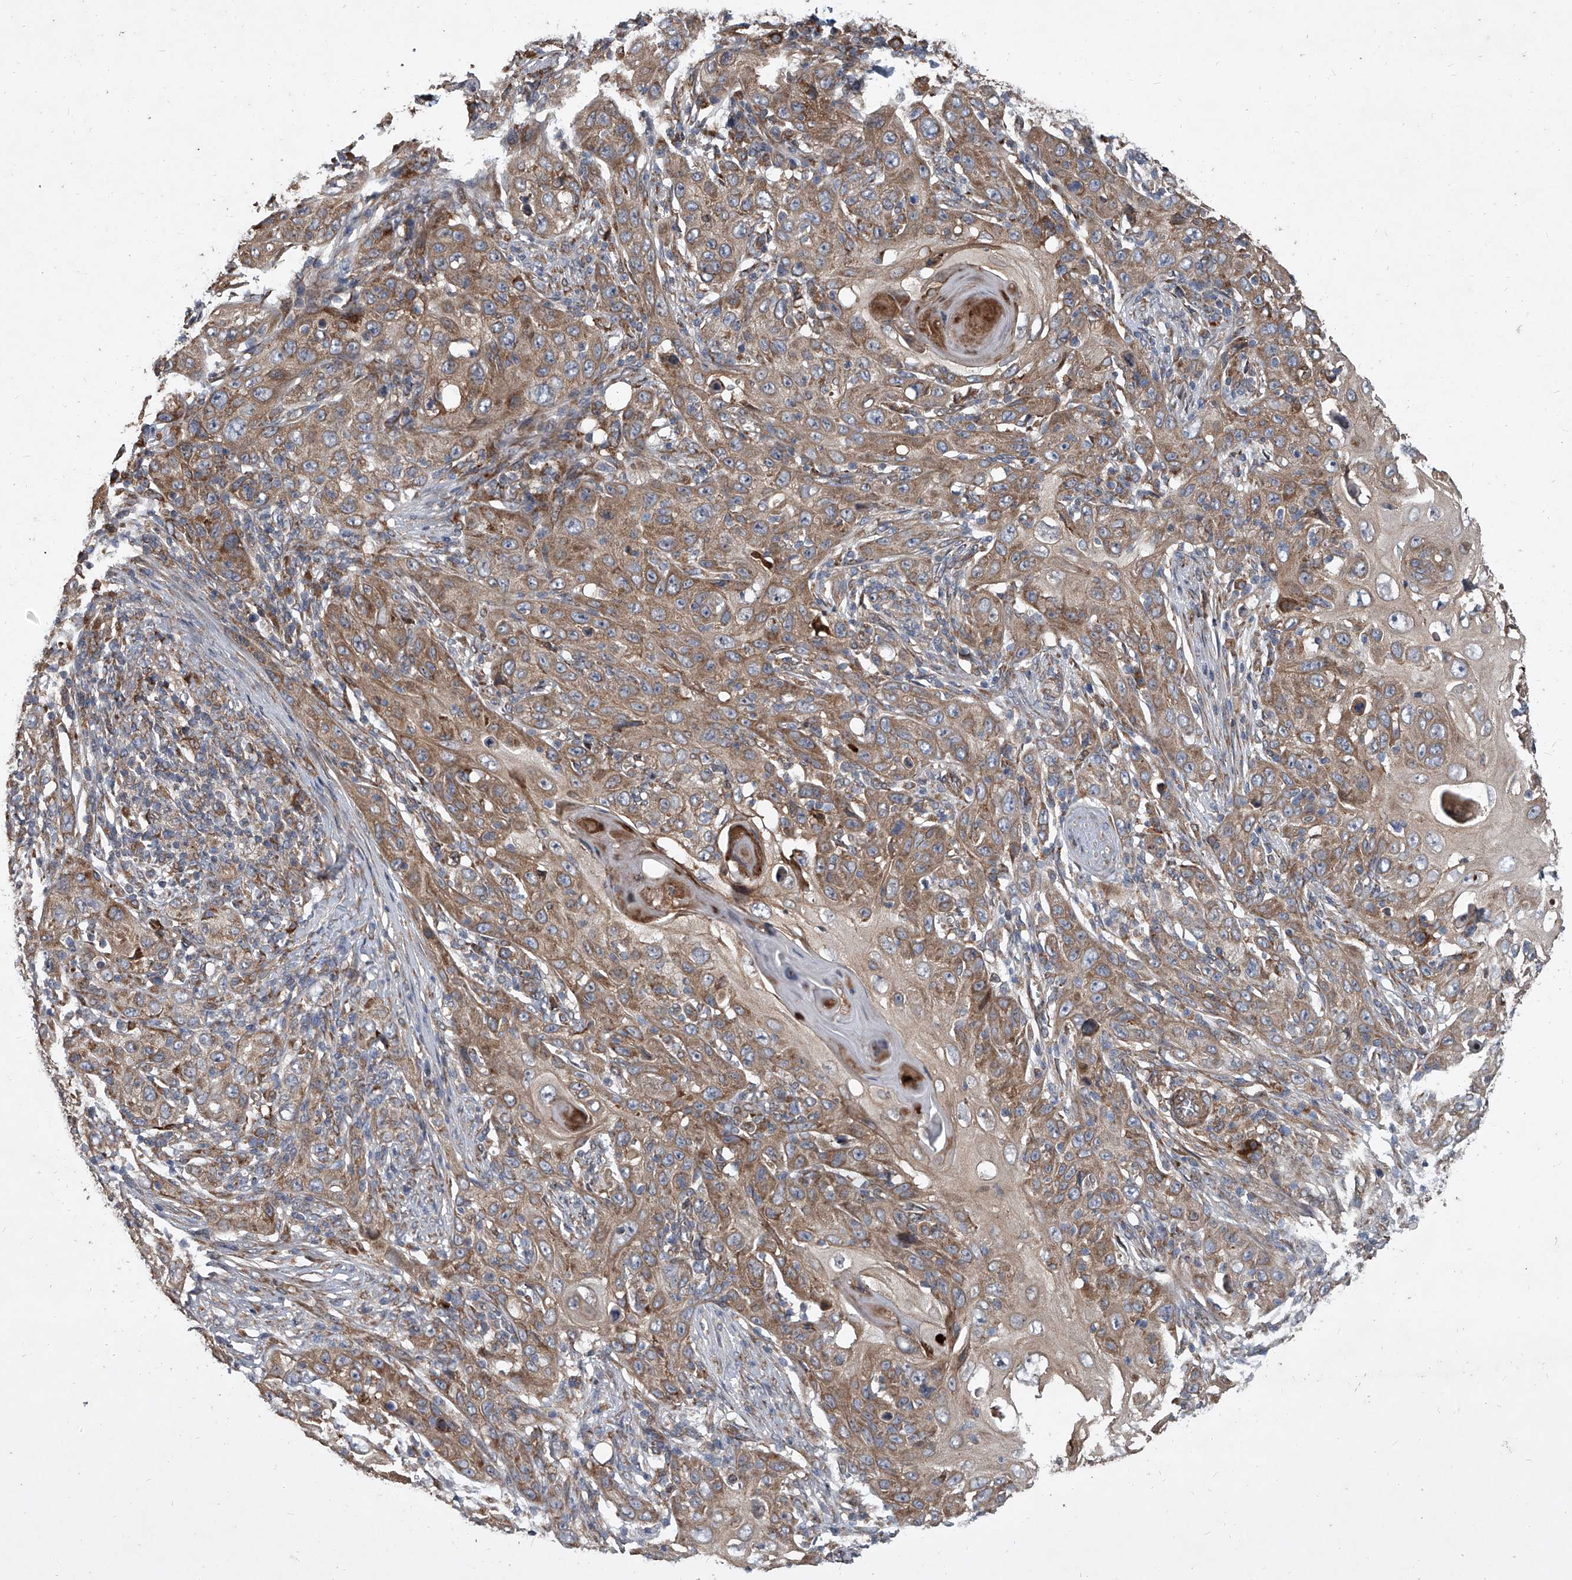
{"staining": {"intensity": "moderate", "quantity": ">75%", "location": "cytoplasmic/membranous"}, "tissue": "skin cancer", "cell_type": "Tumor cells", "image_type": "cancer", "snomed": [{"axis": "morphology", "description": "Squamous cell carcinoma, NOS"}, {"axis": "topography", "description": "Skin"}], "caption": "Protein staining by immunohistochemistry shows moderate cytoplasmic/membranous staining in approximately >75% of tumor cells in skin cancer (squamous cell carcinoma).", "gene": "EVA1C", "patient": {"sex": "female", "age": 88}}